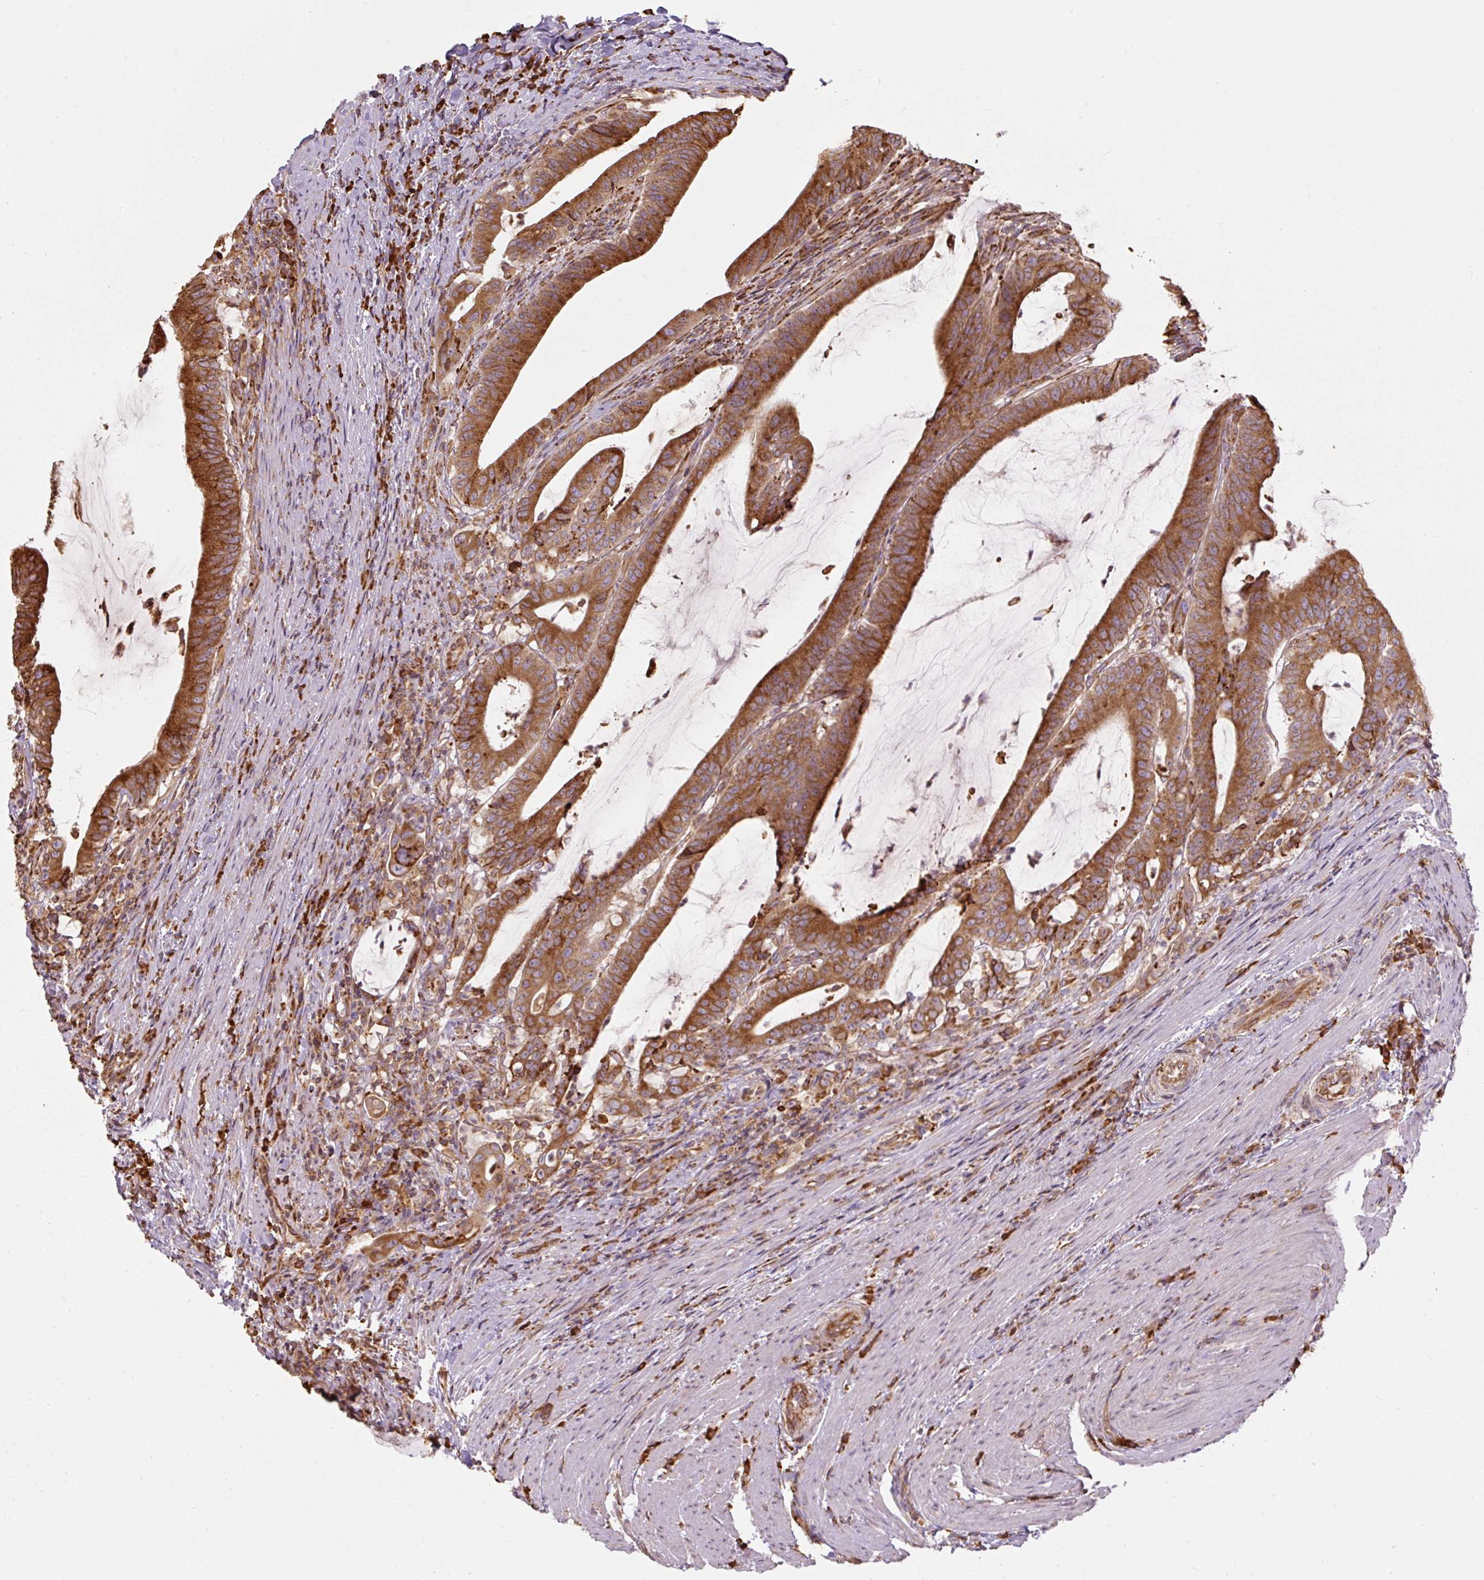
{"staining": {"intensity": "moderate", "quantity": ">75%", "location": "cytoplasmic/membranous"}, "tissue": "colorectal cancer", "cell_type": "Tumor cells", "image_type": "cancer", "snomed": [{"axis": "morphology", "description": "Adenocarcinoma, NOS"}, {"axis": "topography", "description": "Colon"}], "caption": "A photomicrograph of human colorectal cancer (adenocarcinoma) stained for a protein displays moderate cytoplasmic/membranous brown staining in tumor cells.", "gene": "PRKCSH", "patient": {"sex": "female", "age": 43}}